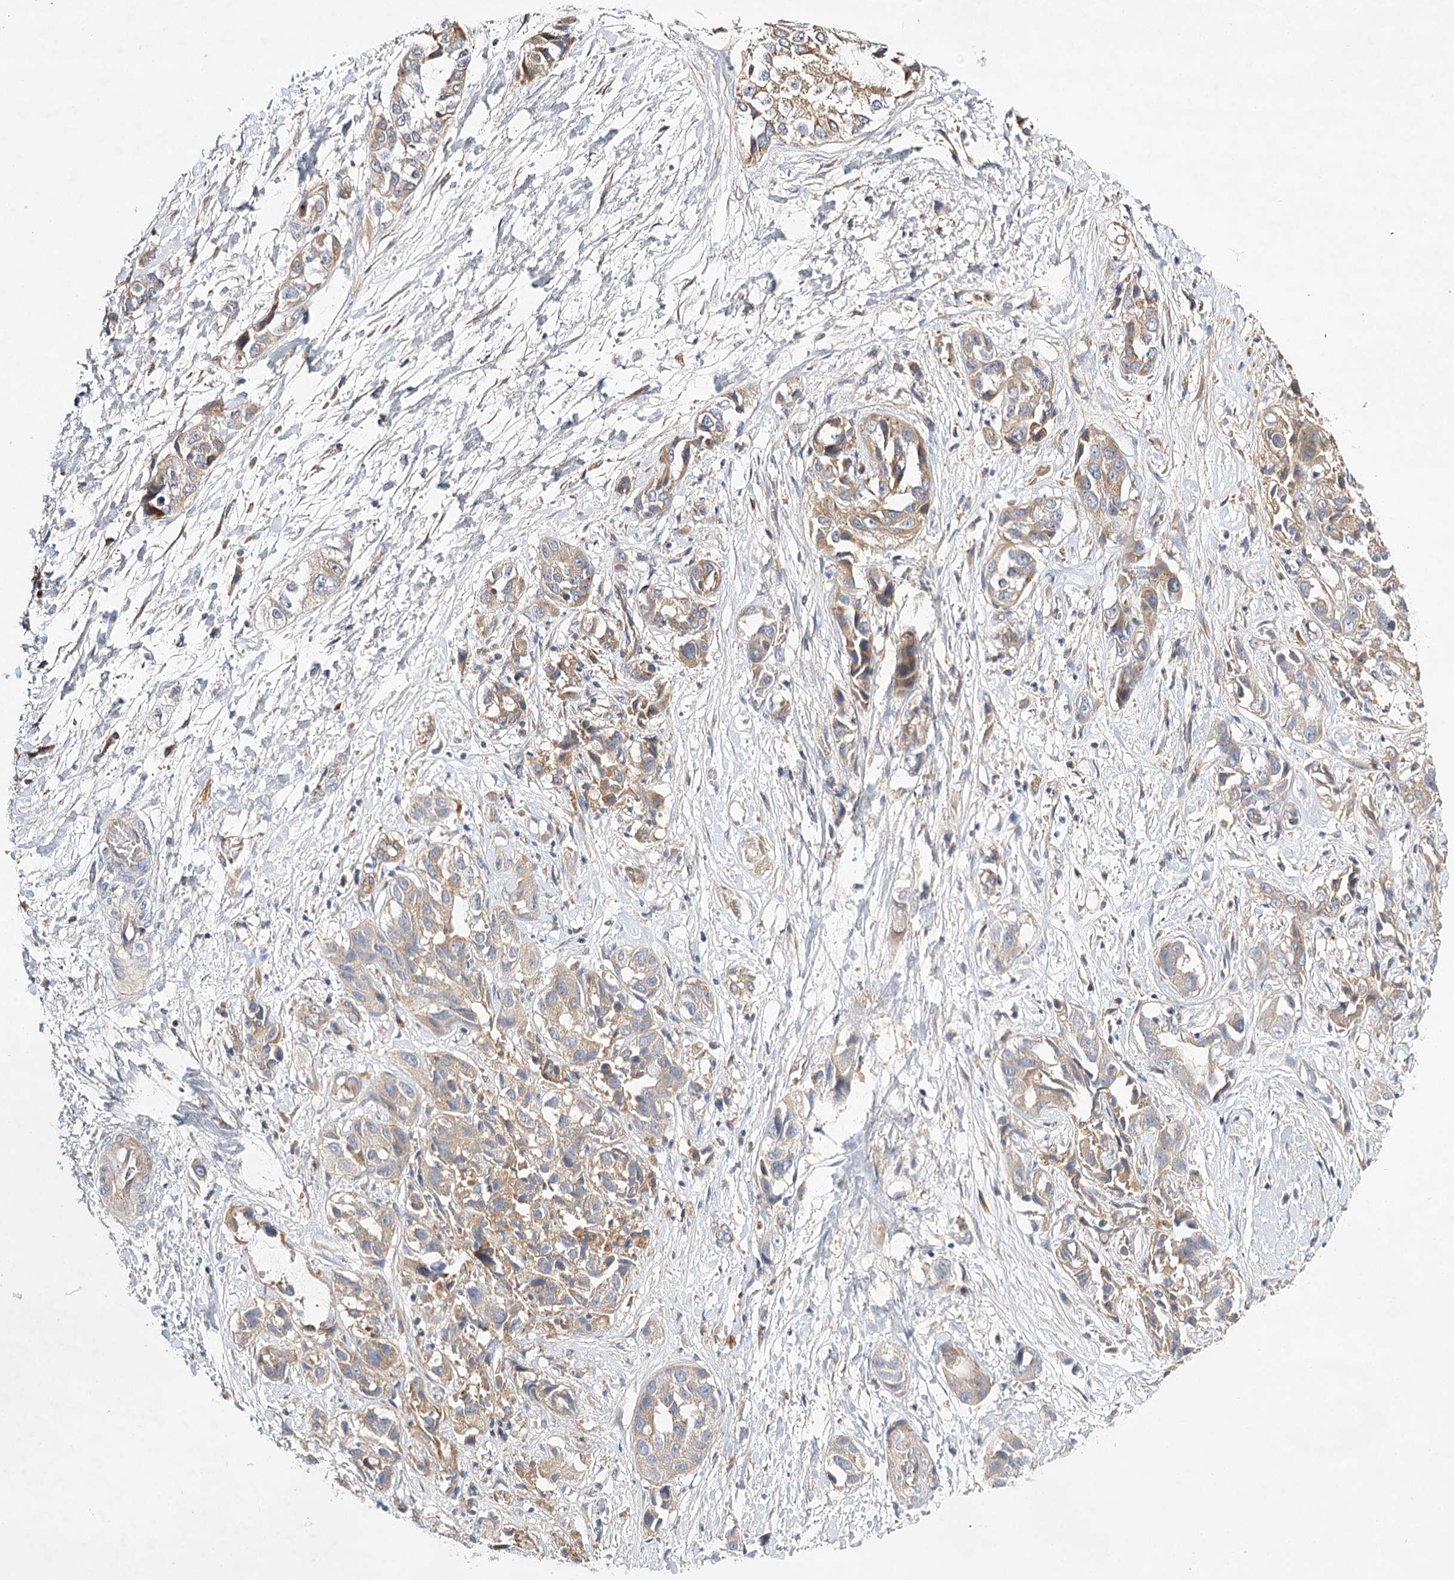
{"staining": {"intensity": "moderate", "quantity": "25%-75%", "location": "cytoplasmic/membranous"}, "tissue": "liver cancer", "cell_type": "Tumor cells", "image_type": "cancer", "snomed": [{"axis": "morphology", "description": "Cholangiocarcinoma"}, {"axis": "topography", "description": "Liver"}], "caption": "Human cholangiocarcinoma (liver) stained with a protein marker demonstrates moderate staining in tumor cells.", "gene": "LSS", "patient": {"sex": "female", "age": 52}}